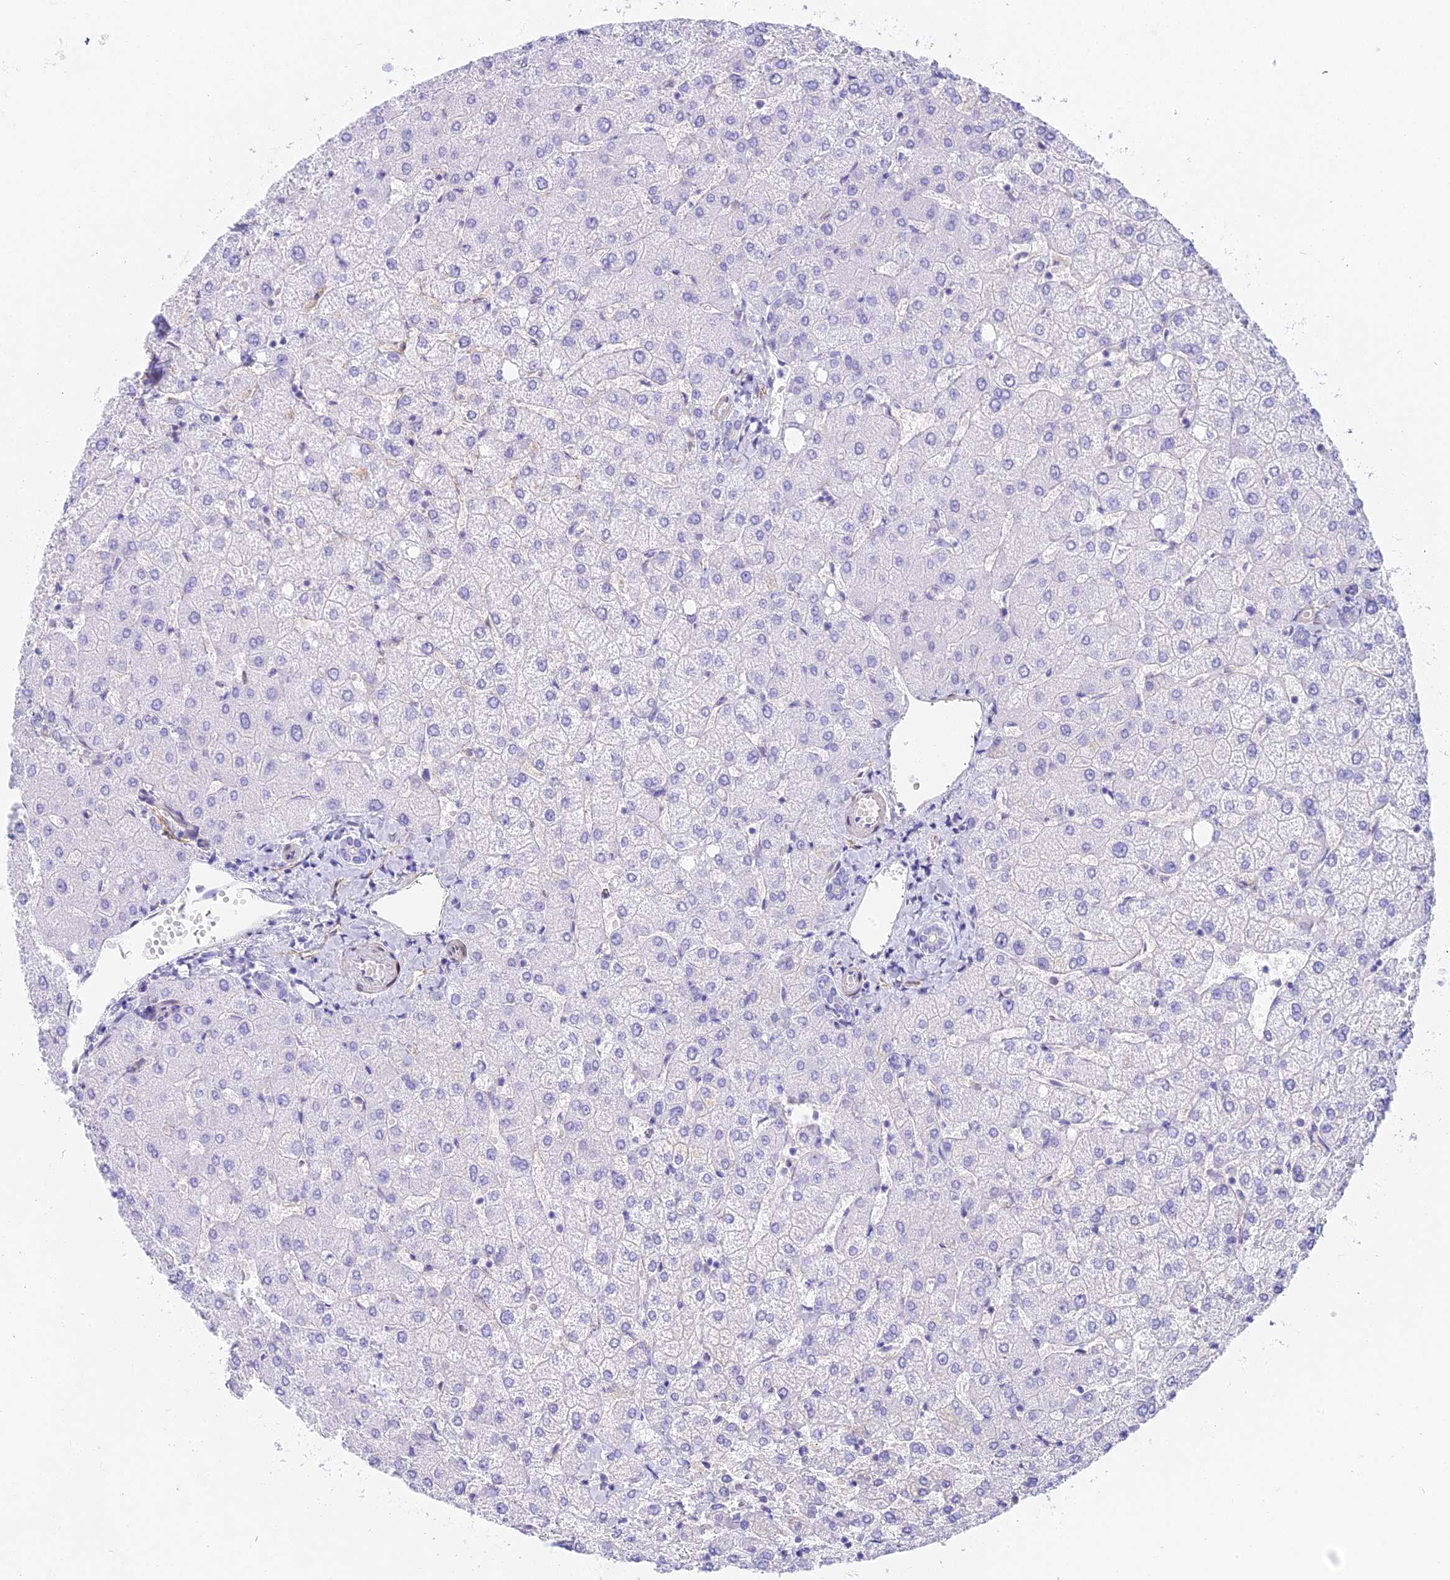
{"staining": {"intensity": "negative", "quantity": "none", "location": "none"}, "tissue": "liver", "cell_type": "Cholangiocytes", "image_type": "normal", "snomed": [{"axis": "morphology", "description": "Normal tissue, NOS"}, {"axis": "topography", "description": "Liver"}], "caption": "Immunohistochemical staining of unremarkable human liver reveals no significant staining in cholangiocytes.", "gene": "HOMER3", "patient": {"sex": "female", "age": 54}}